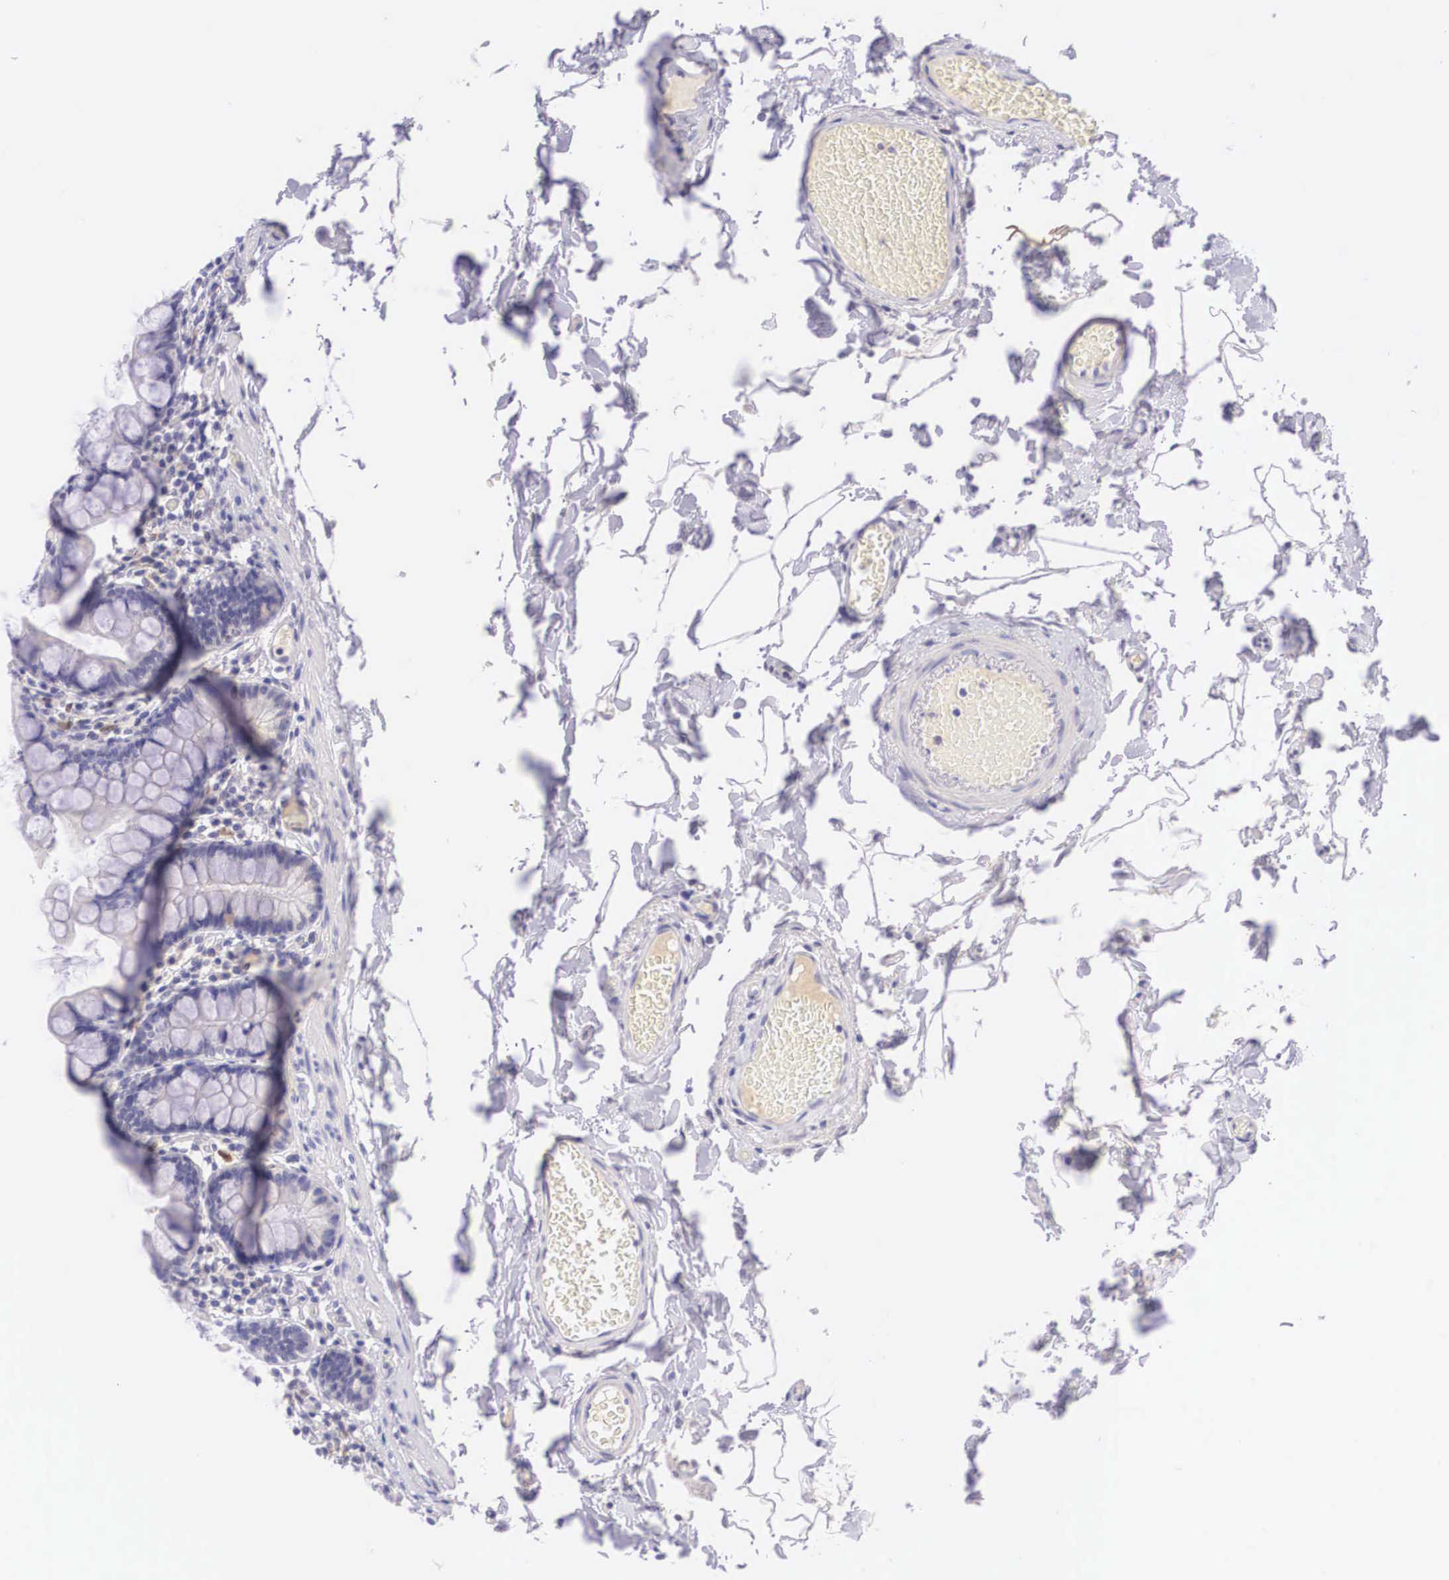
{"staining": {"intensity": "negative", "quantity": "none", "location": "none"}, "tissue": "colon", "cell_type": "Endothelial cells", "image_type": "normal", "snomed": [{"axis": "morphology", "description": "Normal tissue, NOS"}, {"axis": "topography", "description": "Colon"}], "caption": "High power microscopy photomicrograph of an immunohistochemistry image of benign colon, revealing no significant positivity in endothelial cells. The staining was performed using DAB to visualize the protein expression in brown, while the nuclei were stained in blue with hematoxylin (Magnification: 20x).", "gene": "BCL6", "patient": {"sex": "male", "age": 54}}